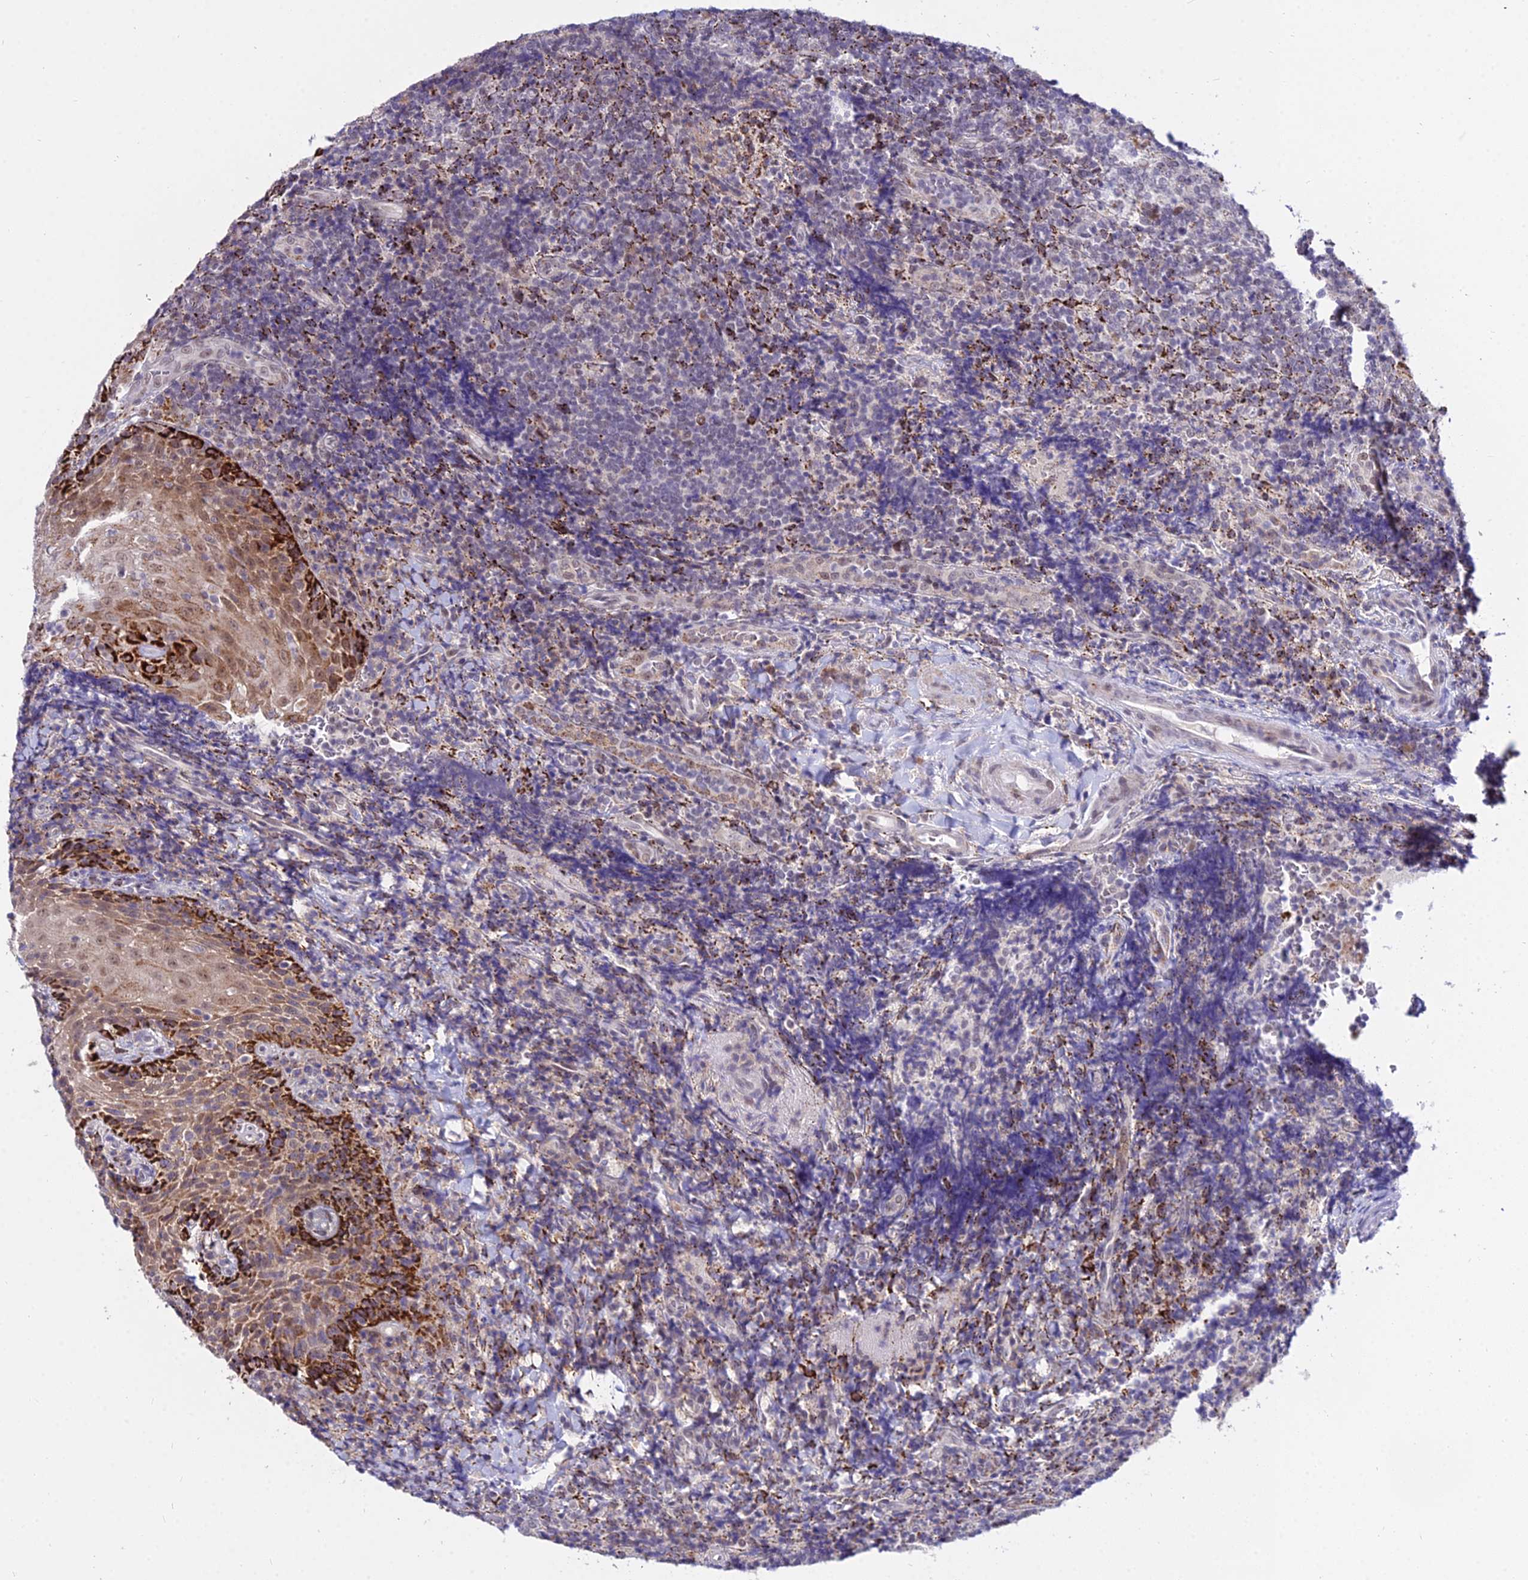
{"staining": {"intensity": "weak", "quantity": "<25%", "location": "nuclear"}, "tissue": "tonsil", "cell_type": "Germinal center cells", "image_type": "normal", "snomed": [{"axis": "morphology", "description": "Normal tissue, NOS"}, {"axis": "topography", "description": "Tonsil"}], "caption": "IHC photomicrograph of benign tonsil stained for a protein (brown), which exhibits no positivity in germinal center cells.", "gene": "C6orf163", "patient": {"sex": "male", "age": 37}}